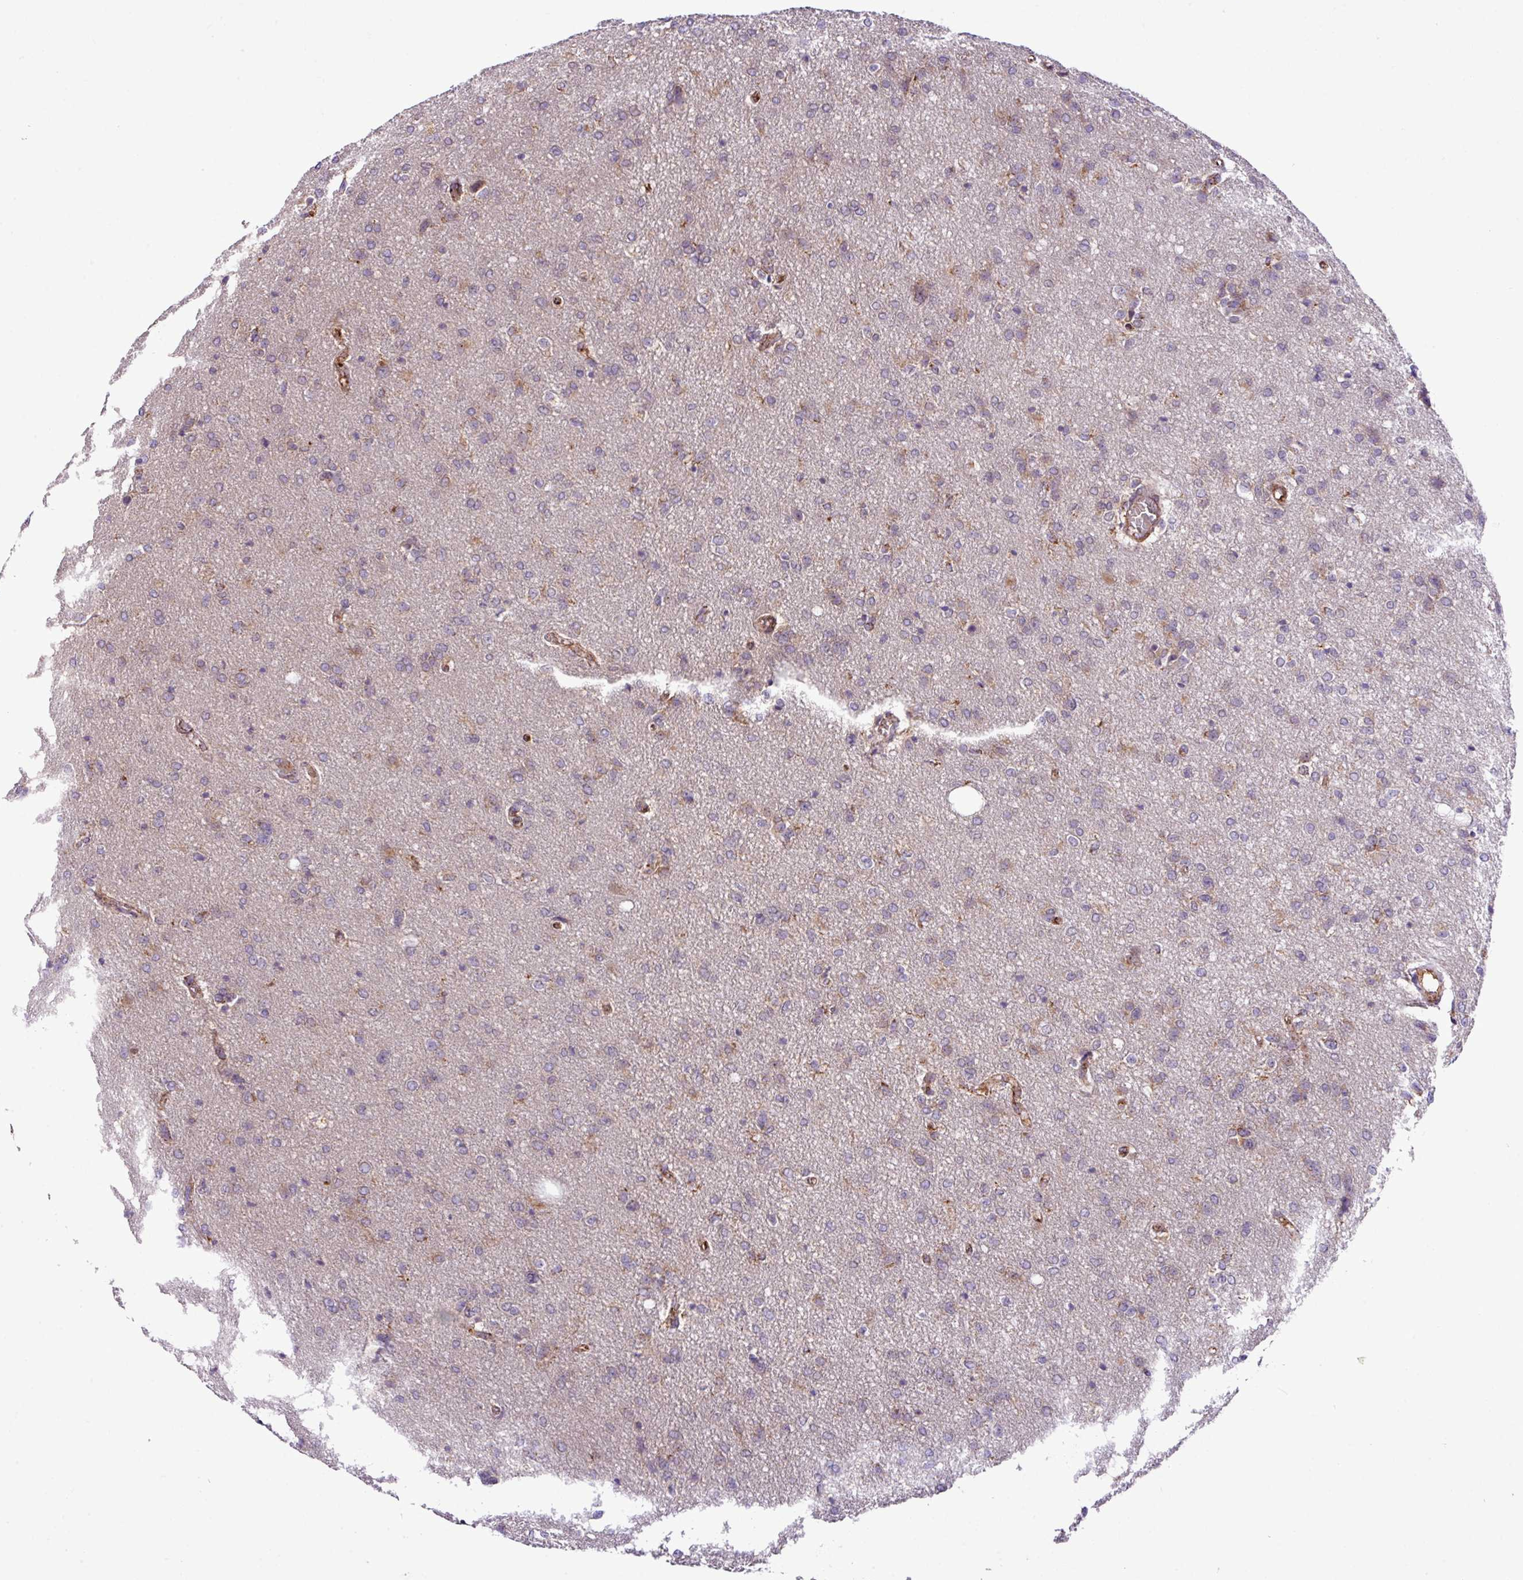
{"staining": {"intensity": "weak", "quantity": "25%-75%", "location": "cytoplasmic/membranous"}, "tissue": "glioma", "cell_type": "Tumor cells", "image_type": "cancer", "snomed": [{"axis": "morphology", "description": "Glioma, malignant, Low grade"}, {"axis": "topography", "description": "Brain"}], "caption": "Protein analysis of glioma tissue displays weak cytoplasmic/membranous positivity in about 25%-75% of tumor cells. The protein is shown in brown color, while the nuclei are stained blue.", "gene": "ZNF569", "patient": {"sex": "male", "age": 26}}